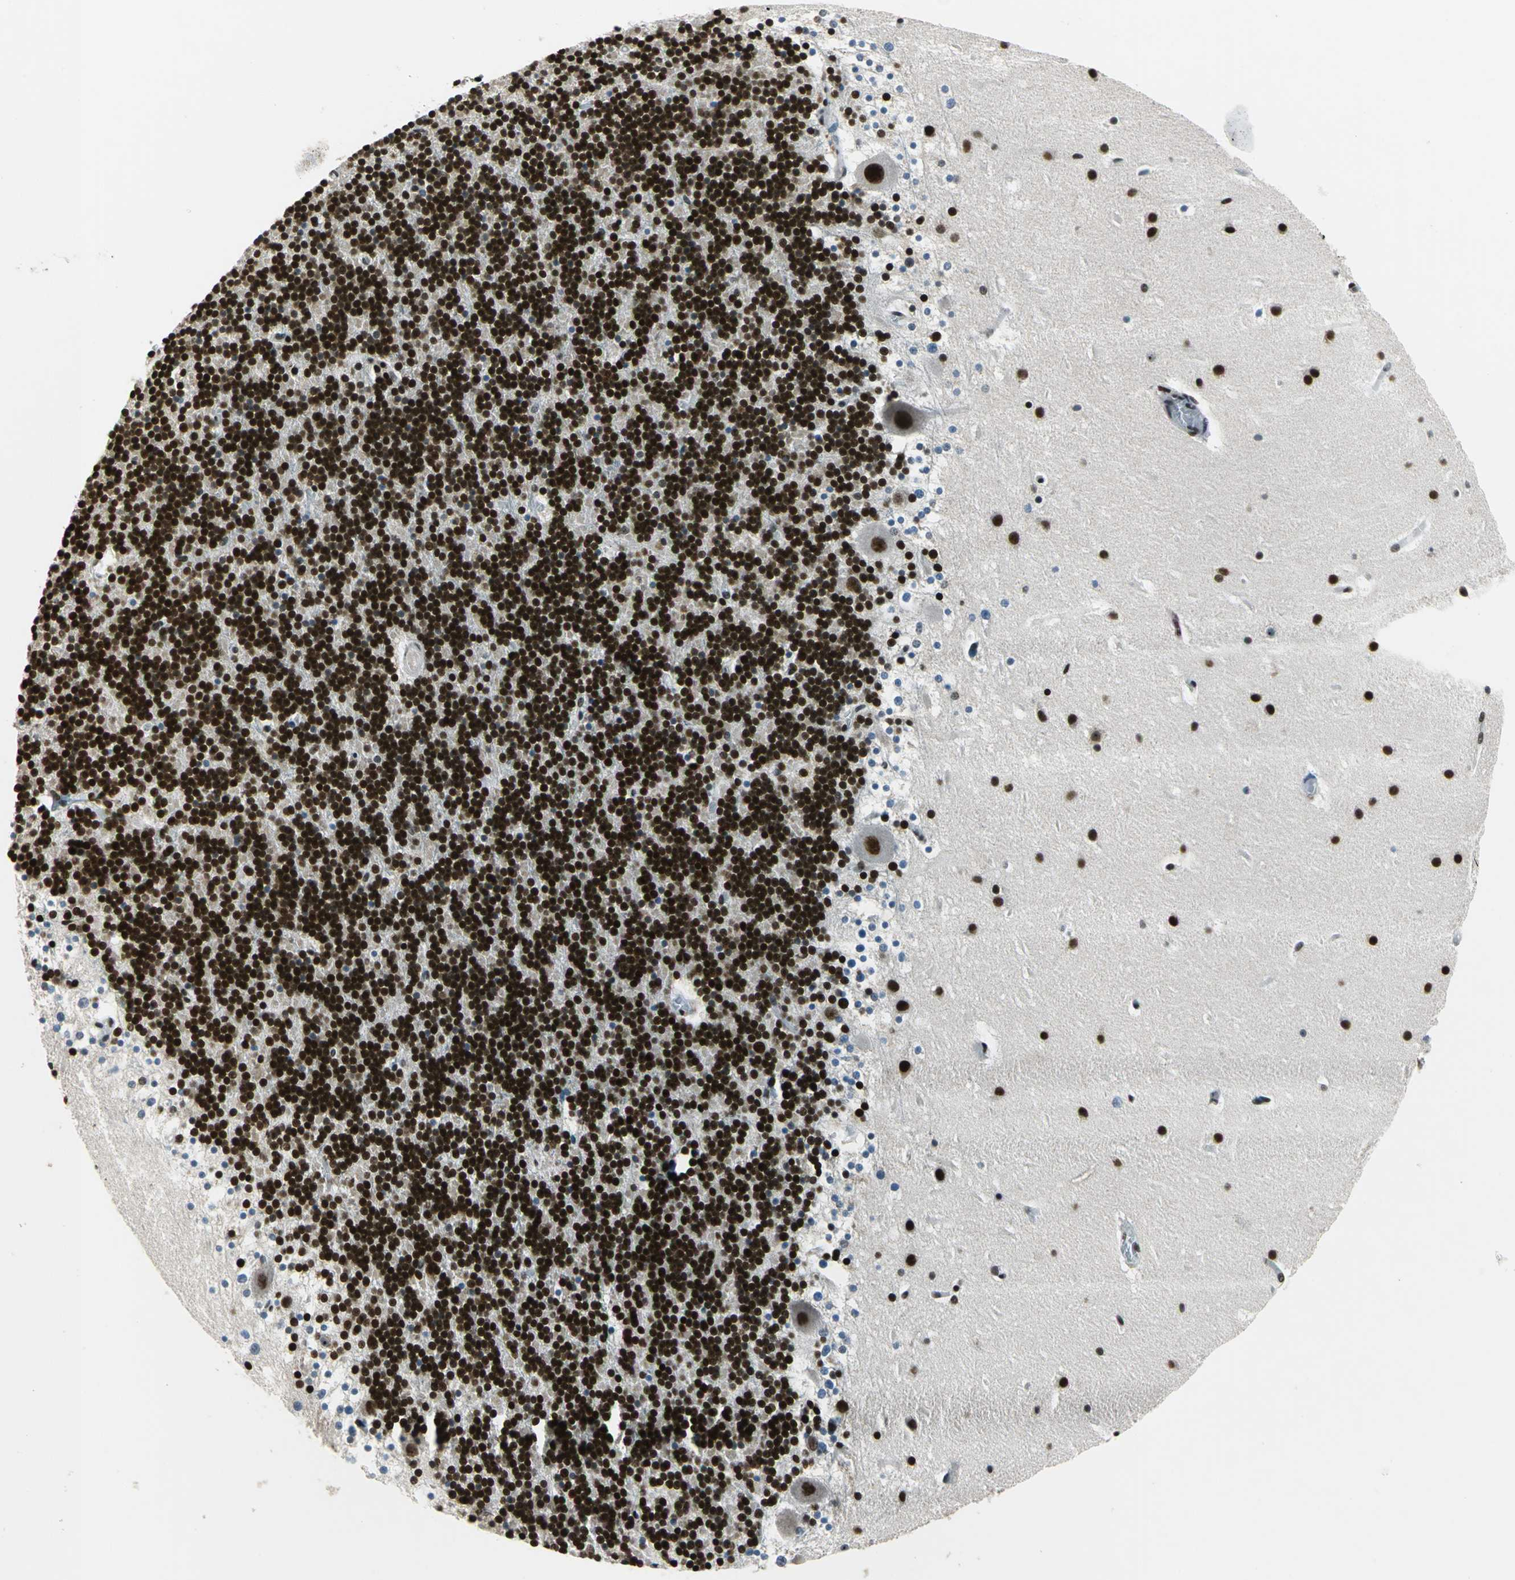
{"staining": {"intensity": "strong", "quantity": ">75%", "location": "nuclear"}, "tissue": "cerebellum", "cell_type": "Cells in granular layer", "image_type": "normal", "snomed": [{"axis": "morphology", "description": "Normal tissue, NOS"}, {"axis": "topography", "description": "Cerebellum"}], "caption": "Immunohistochemical staining of benign human cerebellum displays strong nuclear protein staining in approximately >75% of cells in granular layer.", "gene": "BCLAF1", "patient": {"sex": "male", "age": 45}}